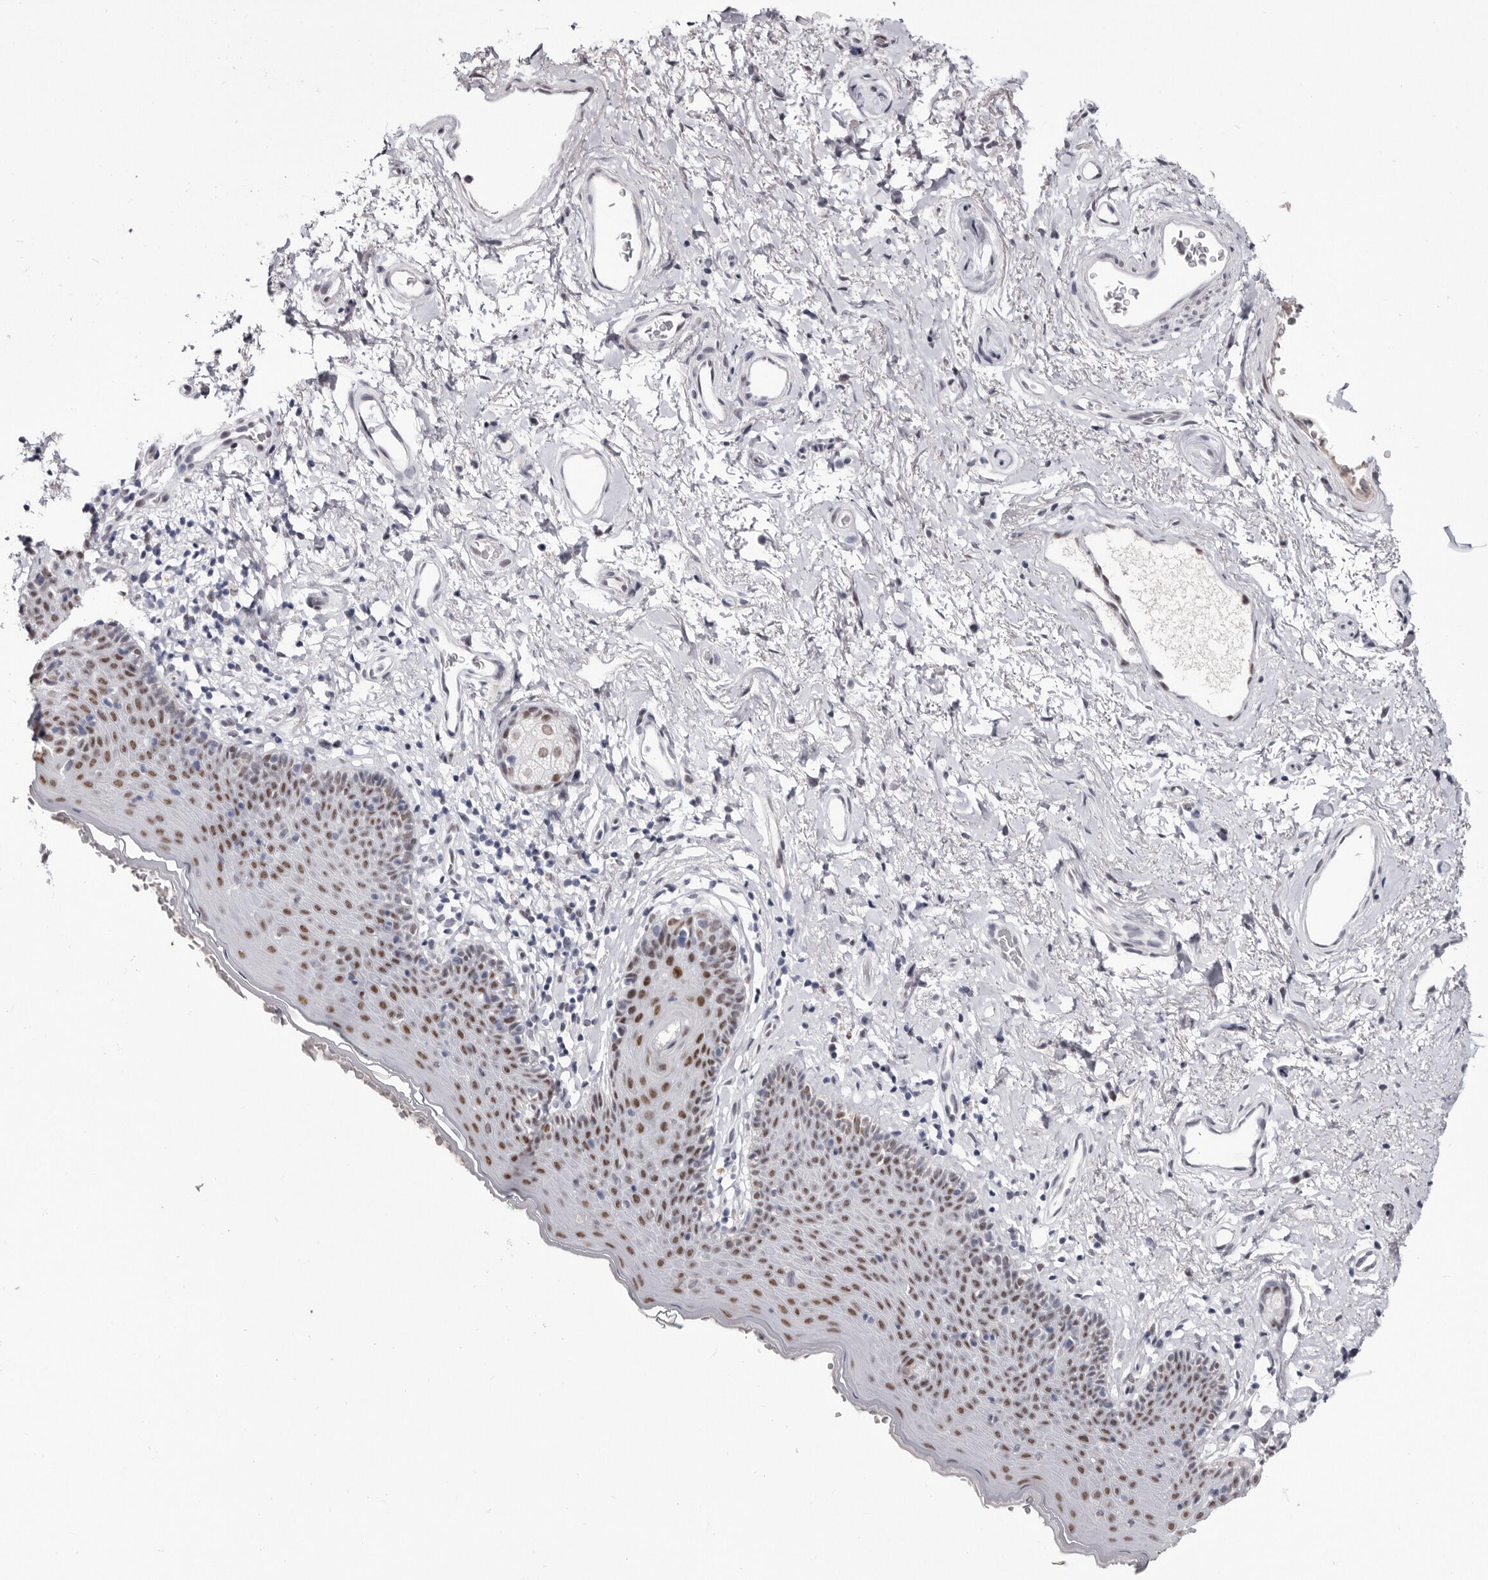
{"staining": {"intensity": "moderate", "quantity": "25%-75%", "location": "nuclear"}, "tissue": "skin", "cell_type": "Epidermal cells", "image_type": "normal", "snomed": [{"axis": "morphology", "description": "Normal tissue, NOS"}, {"axis": "topography", "description": "Vulva"}], "caption": "High-magnification brightfield microscopy of normal skin stained with DAB (3,3'-diaminobenzidine) (brown) and counterstained with hematoxylin (blue). epidermal cells exhibit moderate nuclear staining is identified in approximately25%-75% of cells.", "gene": "ZNF326", "patient": {"sex": "female", "age": 66}}